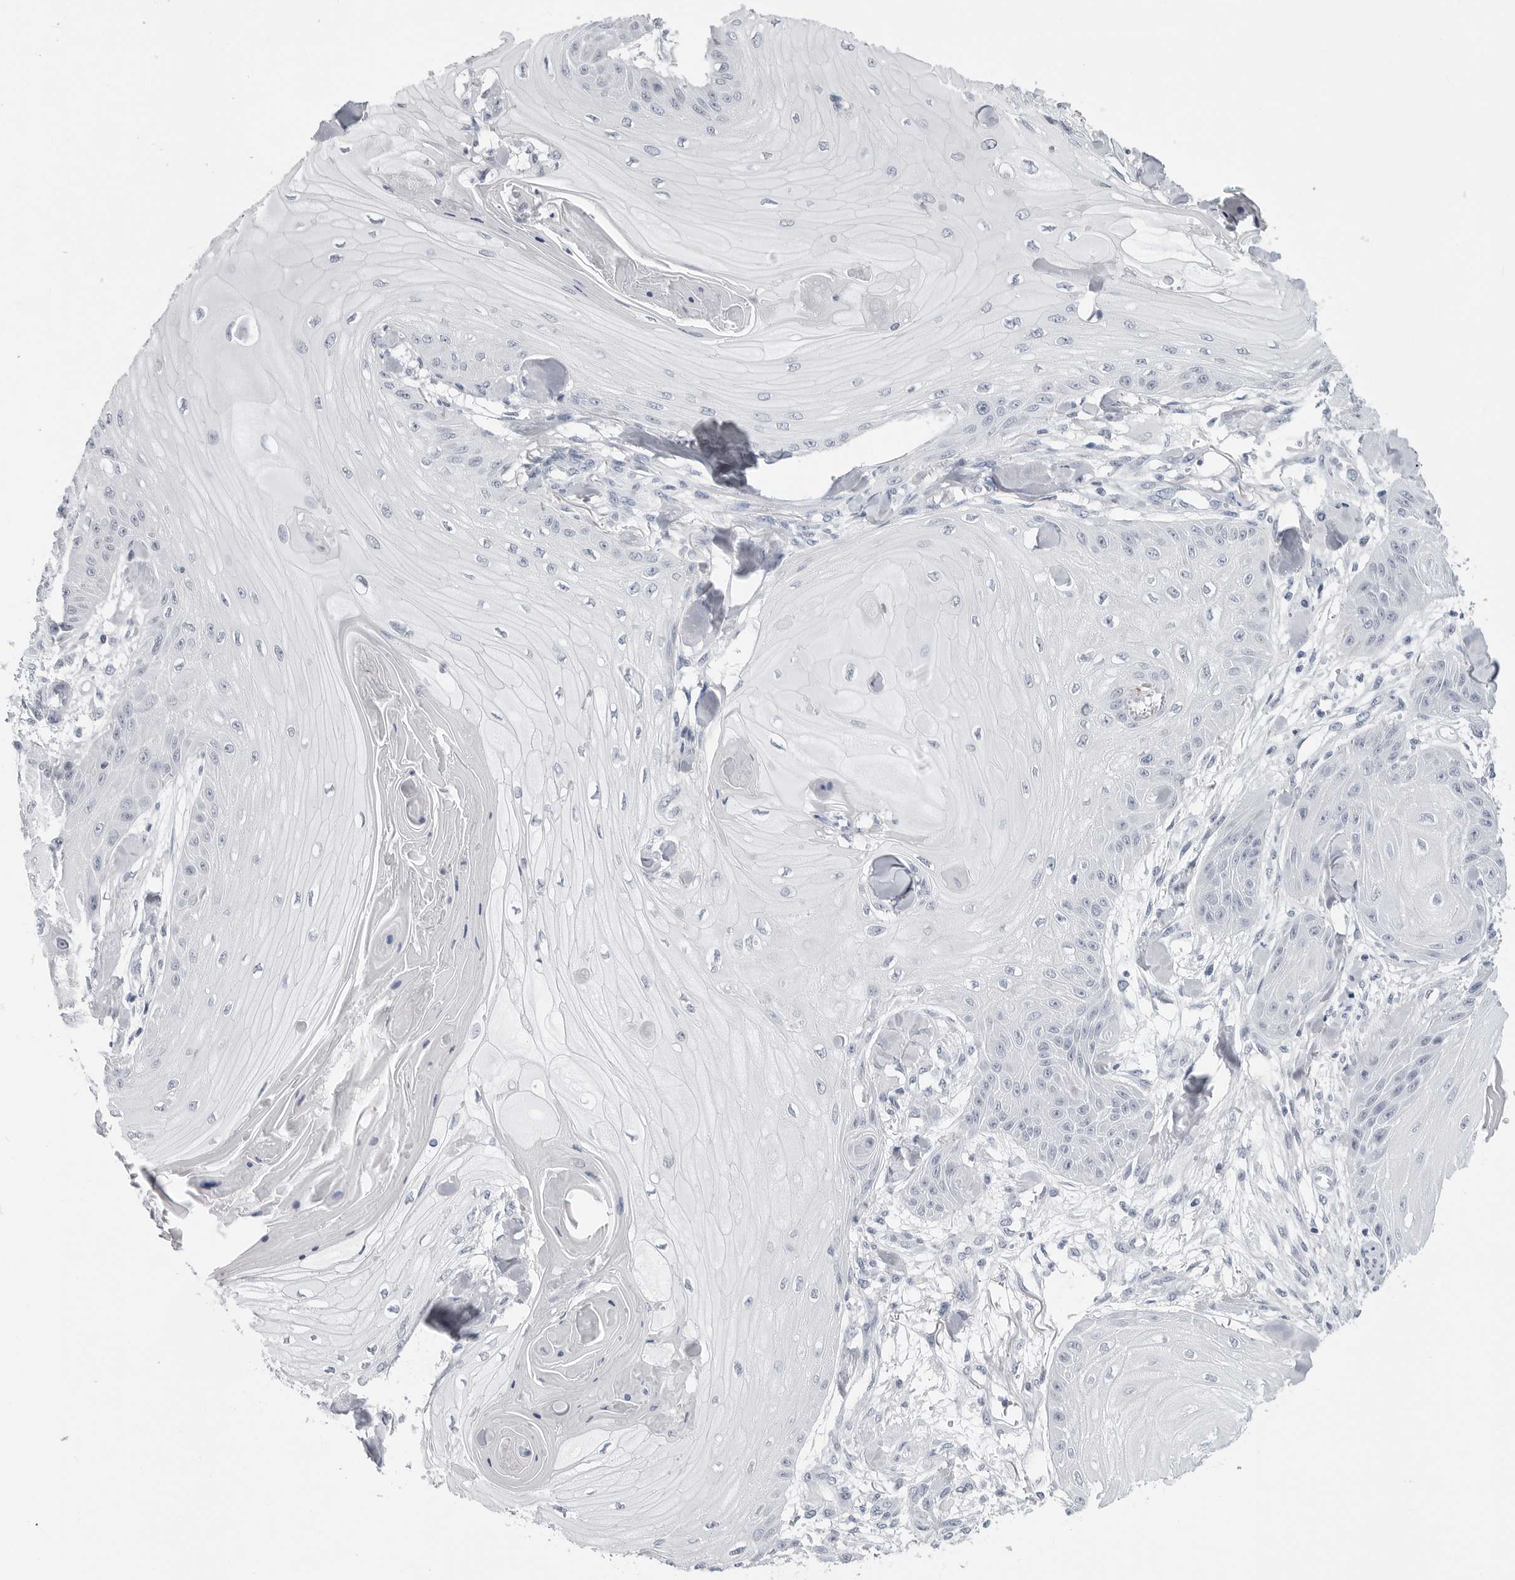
{"staining": {"intensity": "negative", "quantity": "none", "location": "none"}, "tissue": "skin cancer", "cell_type": "Tumor cells", "image_type": "cancer", "snomed": [{"axis": "morphology", "description": "Squamous cell carcinoma, NOS"}, {"axis": "topography", "description": "Skin"}], "caption": "DAB immunohistochemical staining of skin cancer shows no significant staining in tumor cells.", "gene": "PGA3", "patient": {"sex": "male", "age": 74}}